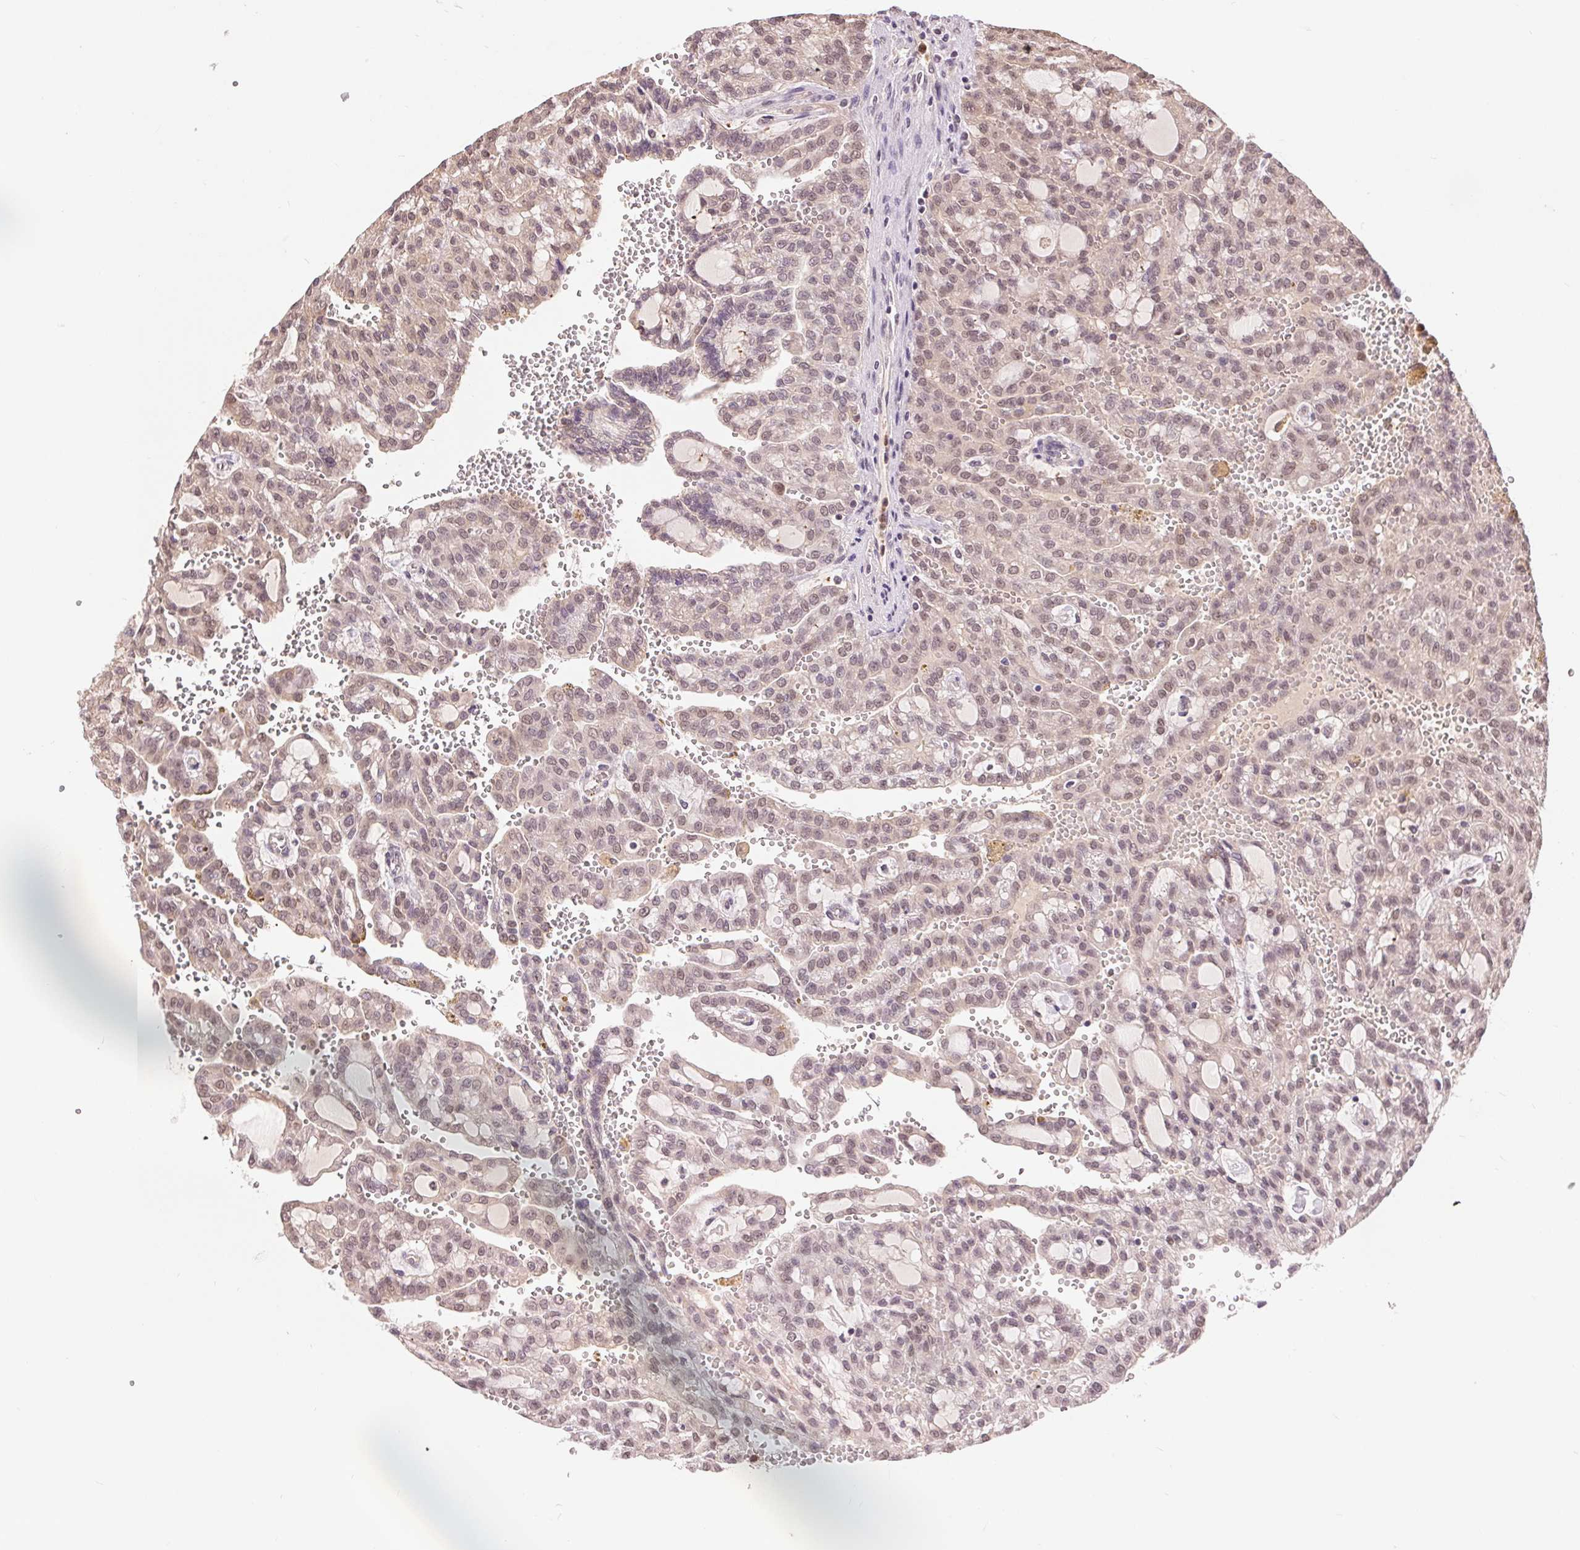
{"staining": {"intensity": "weak", "quantity": ">75%", "location": "nuclear"}, "tissue": "renal cancer", "cell_type": "Tumor cells", "image_type": "cancer", "snomed": [{"axis": "morphology", "description": "Adenocarcinoma, NOS"}, {"axis": "topography", "description": "Kidney"}], "caption": "Weak nuclear expression is present in about >75% of tumor cells in renal cancer (adenocarcinoma).", "gene": "TMEM273", "patient": {"sex": "male", "age": 63}}